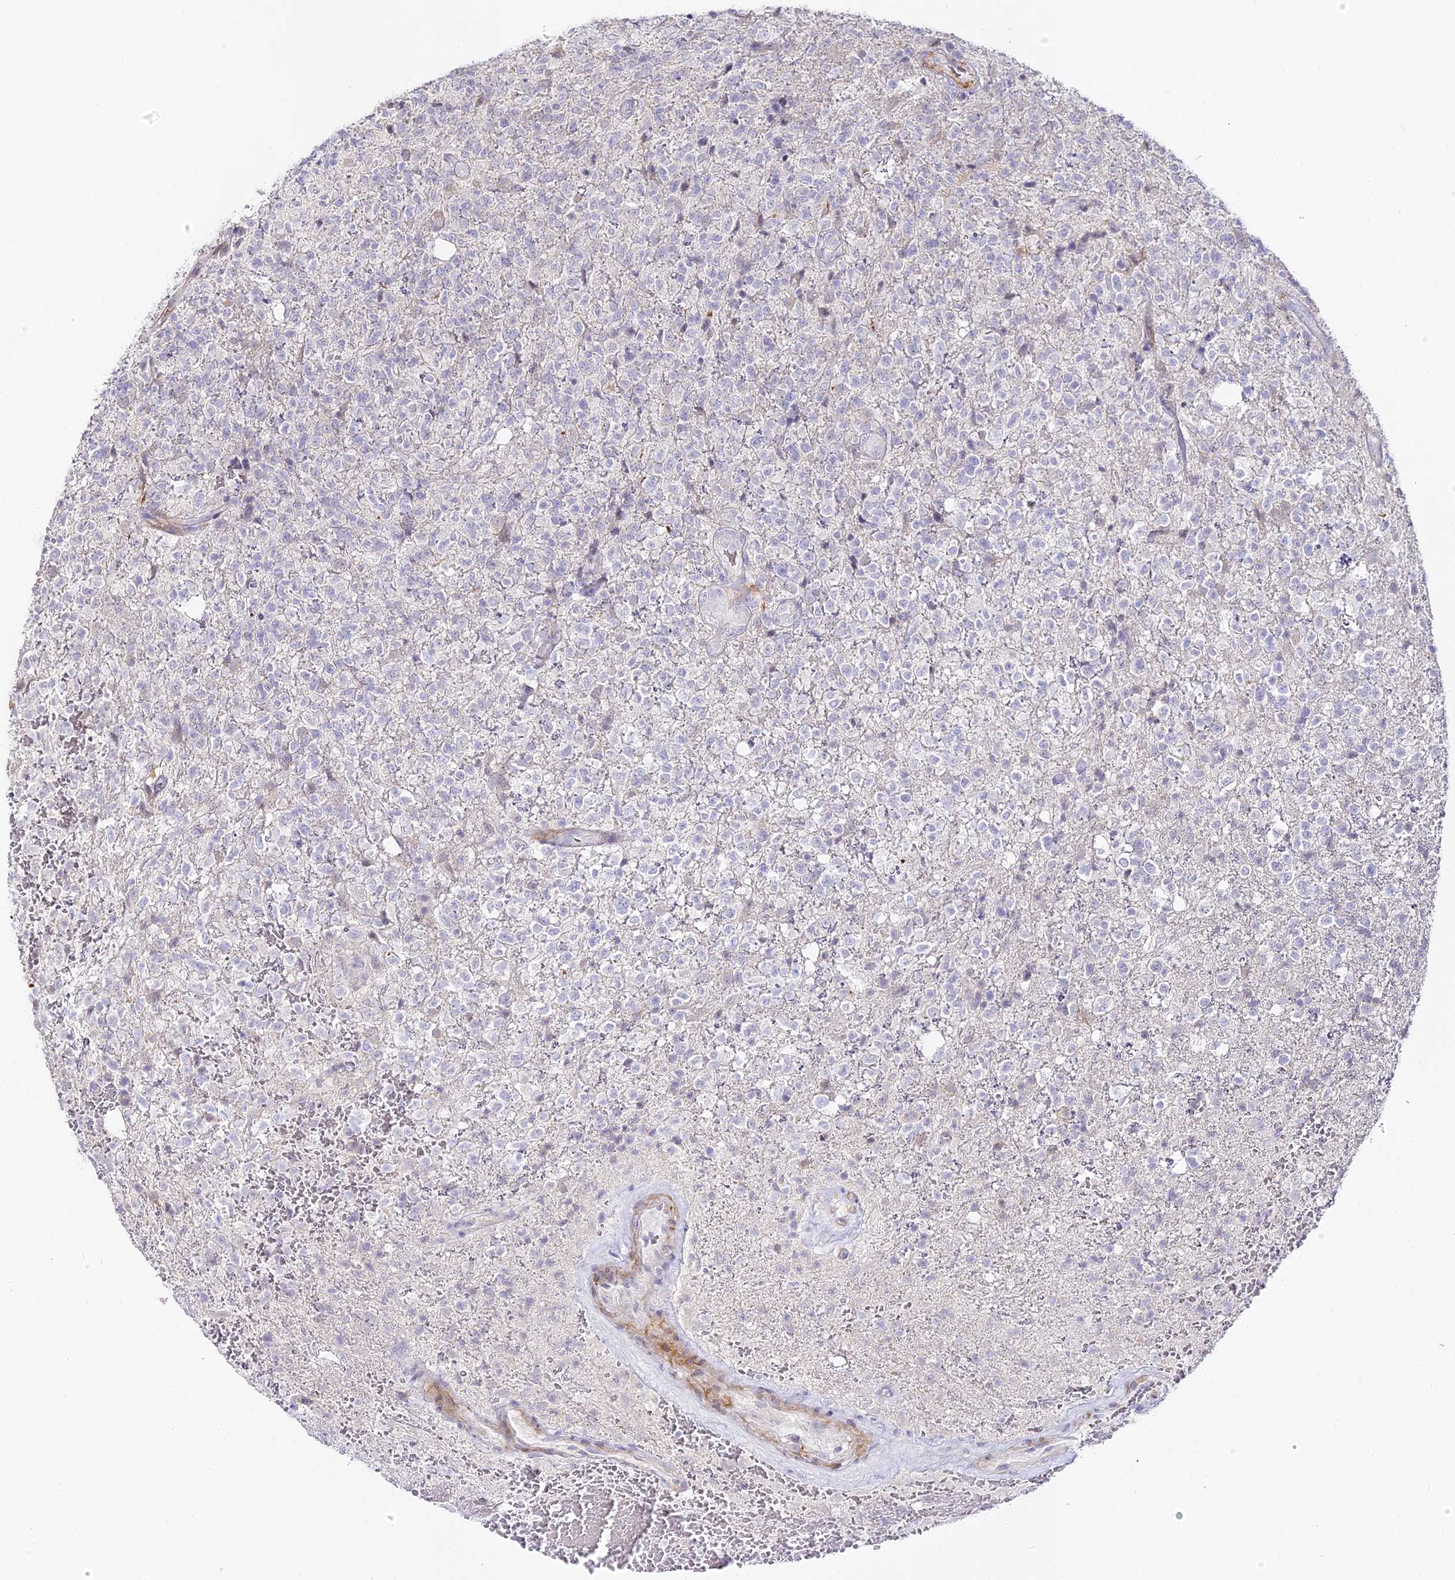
{"staining": {"intensity": "negative", "quantity": "none", "location": "none"}, "tissue": "glioma", "cell_type": "Tumor cells", "image_type": "cancer", "snomed": [{"axis": "morphology", "description": "Glioma, malignant, High grade"}, {"axis": "topography", "description": "Brain"}], "caption": "DAB (3,3'-diaminobenzidine) immunohistochemical staining of malignant high-grade glioma reveals no significant positivity in tumor cells. (DAB IHC with hematoxylin counter stain).", "gene": "ALPG", "patient": {"sex": "male", "age": 56}}